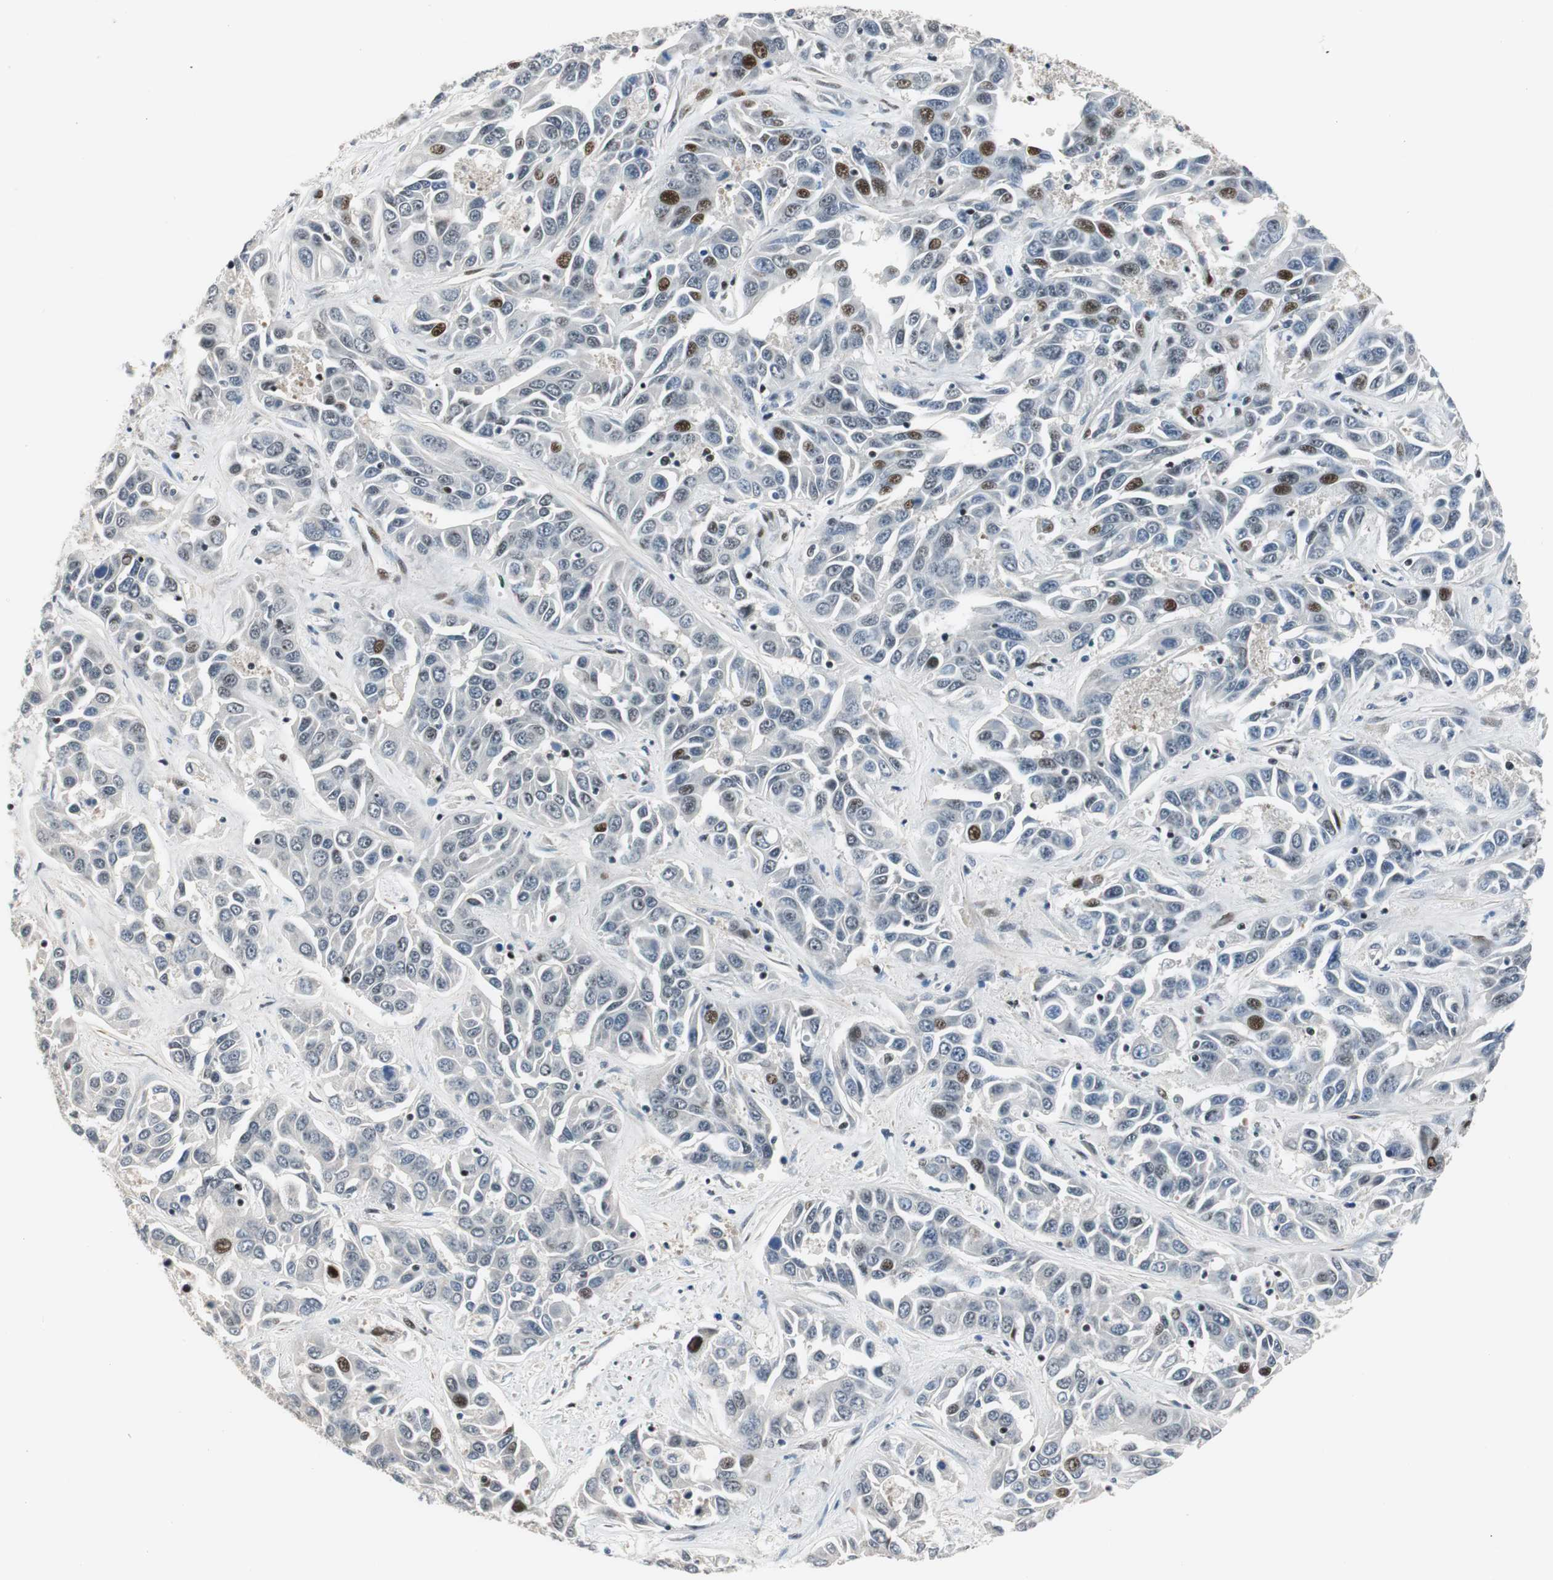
{"staining": {"intensity": "moderate", "quantity": "<25%", "location": "nuclear"}, "tissue": "liver cancer", "cell_type": "Tumor cells", "image_type": "cancer", "snomed": [{"axis": "morphology", "description": "Cholangiocarcinoma"}, {"axis": "topography", "description": "Liver"}], "caption": "Brown immunohistochemical staining in human cholangiocarcinoma (liver) exhibits moderate nuclear staining in about <25% of tumor cells.", "gene": "RAD1", "patient": {"sex": "female", "age": 52}}